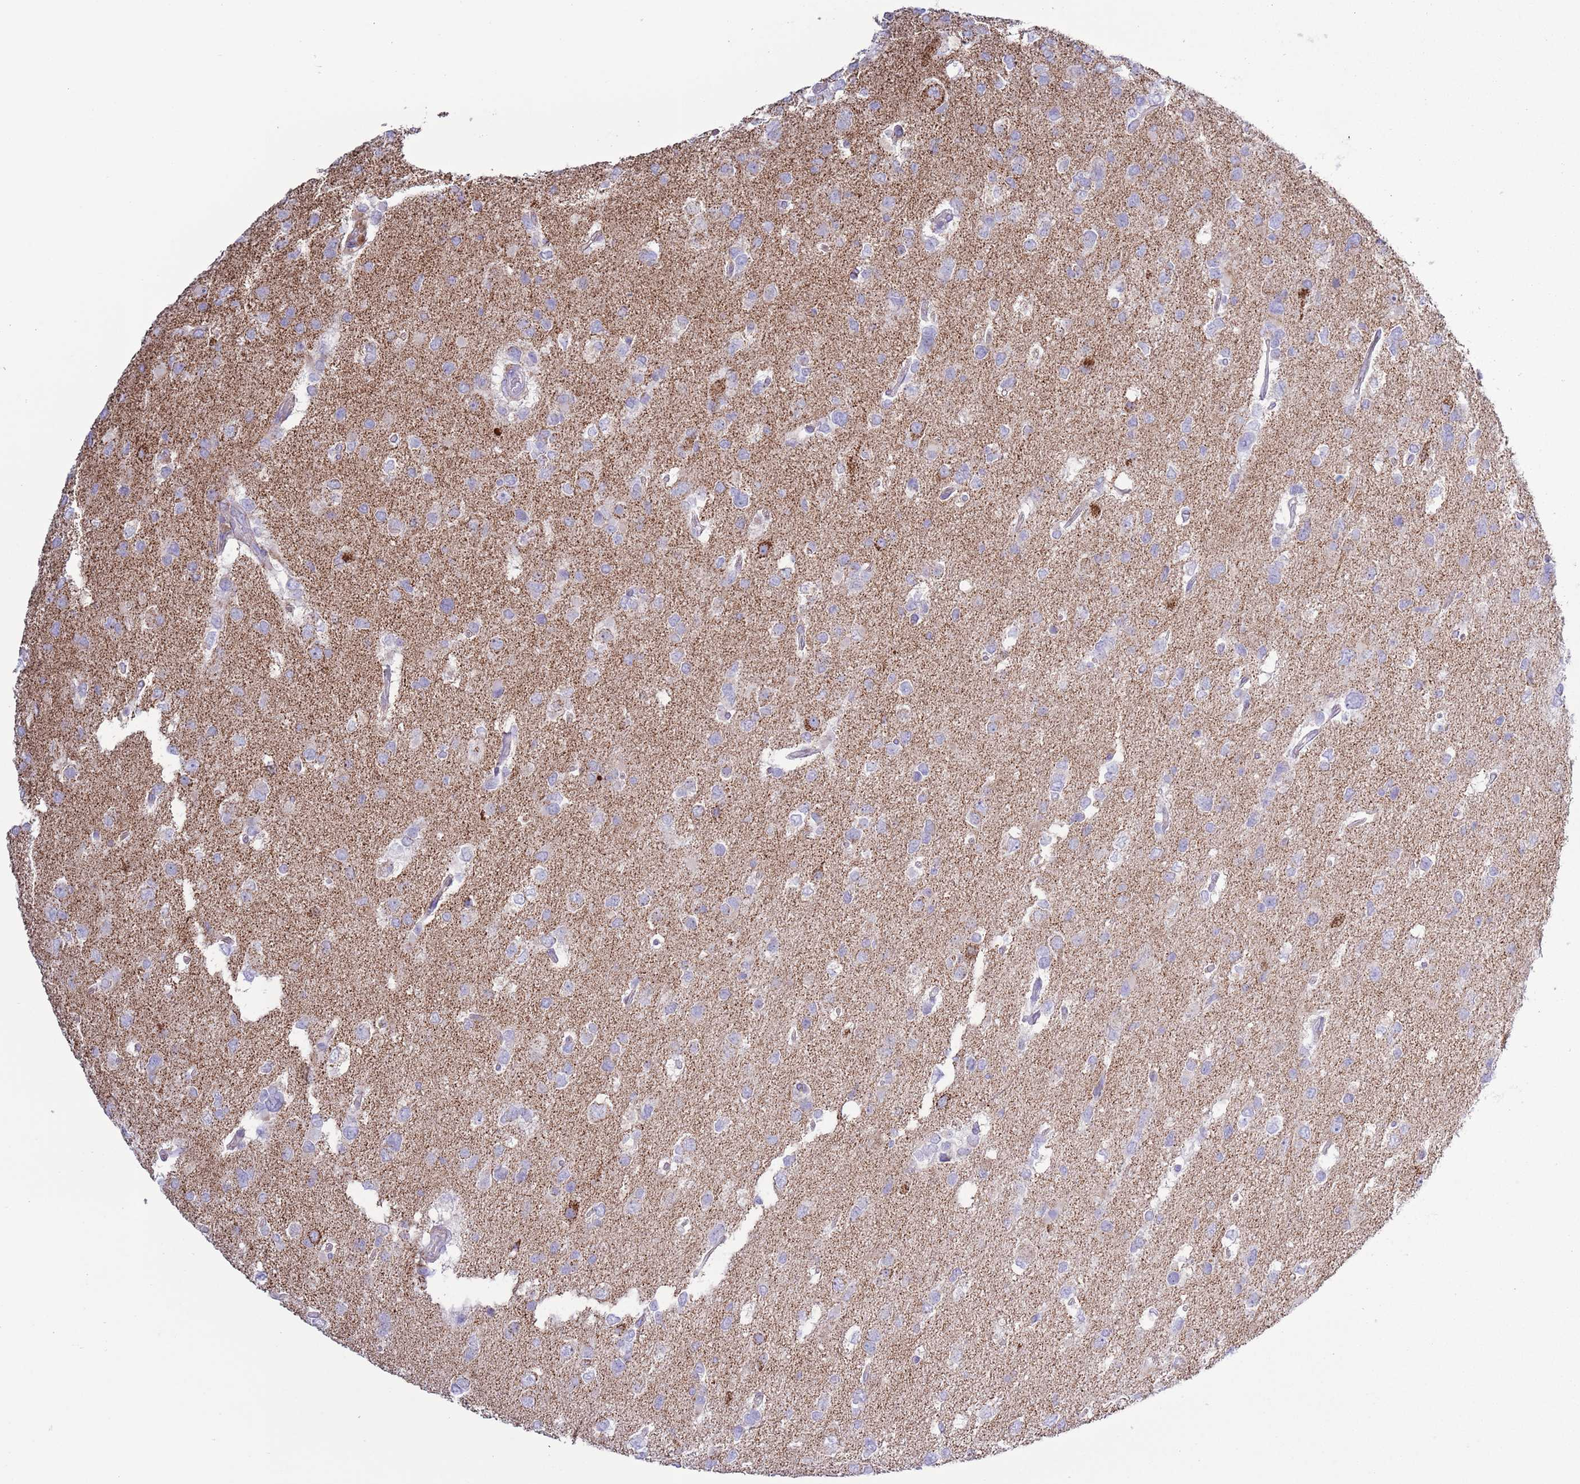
{"staining": {"intensity": "negative", "quantity": "none", "location": "none"}, "tissue": "glioma", "cell_type": "Tumor cells", "image_type": "cancer", "snomed": [{"axis": "morphology", "description": "Glioma, malignant, High grade"}, {"axis": "topography", "description": "Brain"}], "caption": "This histopathology image is of malignant high-grade glioma stained with immunohistochemistry (IHC) to label a protein in brown with the nuclei are counter-stained blue. There is no expression in tumor cells. (DAB (3,3'-diaminobenzidine) immunohistochemistry (IHC) with hematoxylin counter stain).", "gene": "ATP6V1B1", "patient": {"sex": "male", "age": 53}}